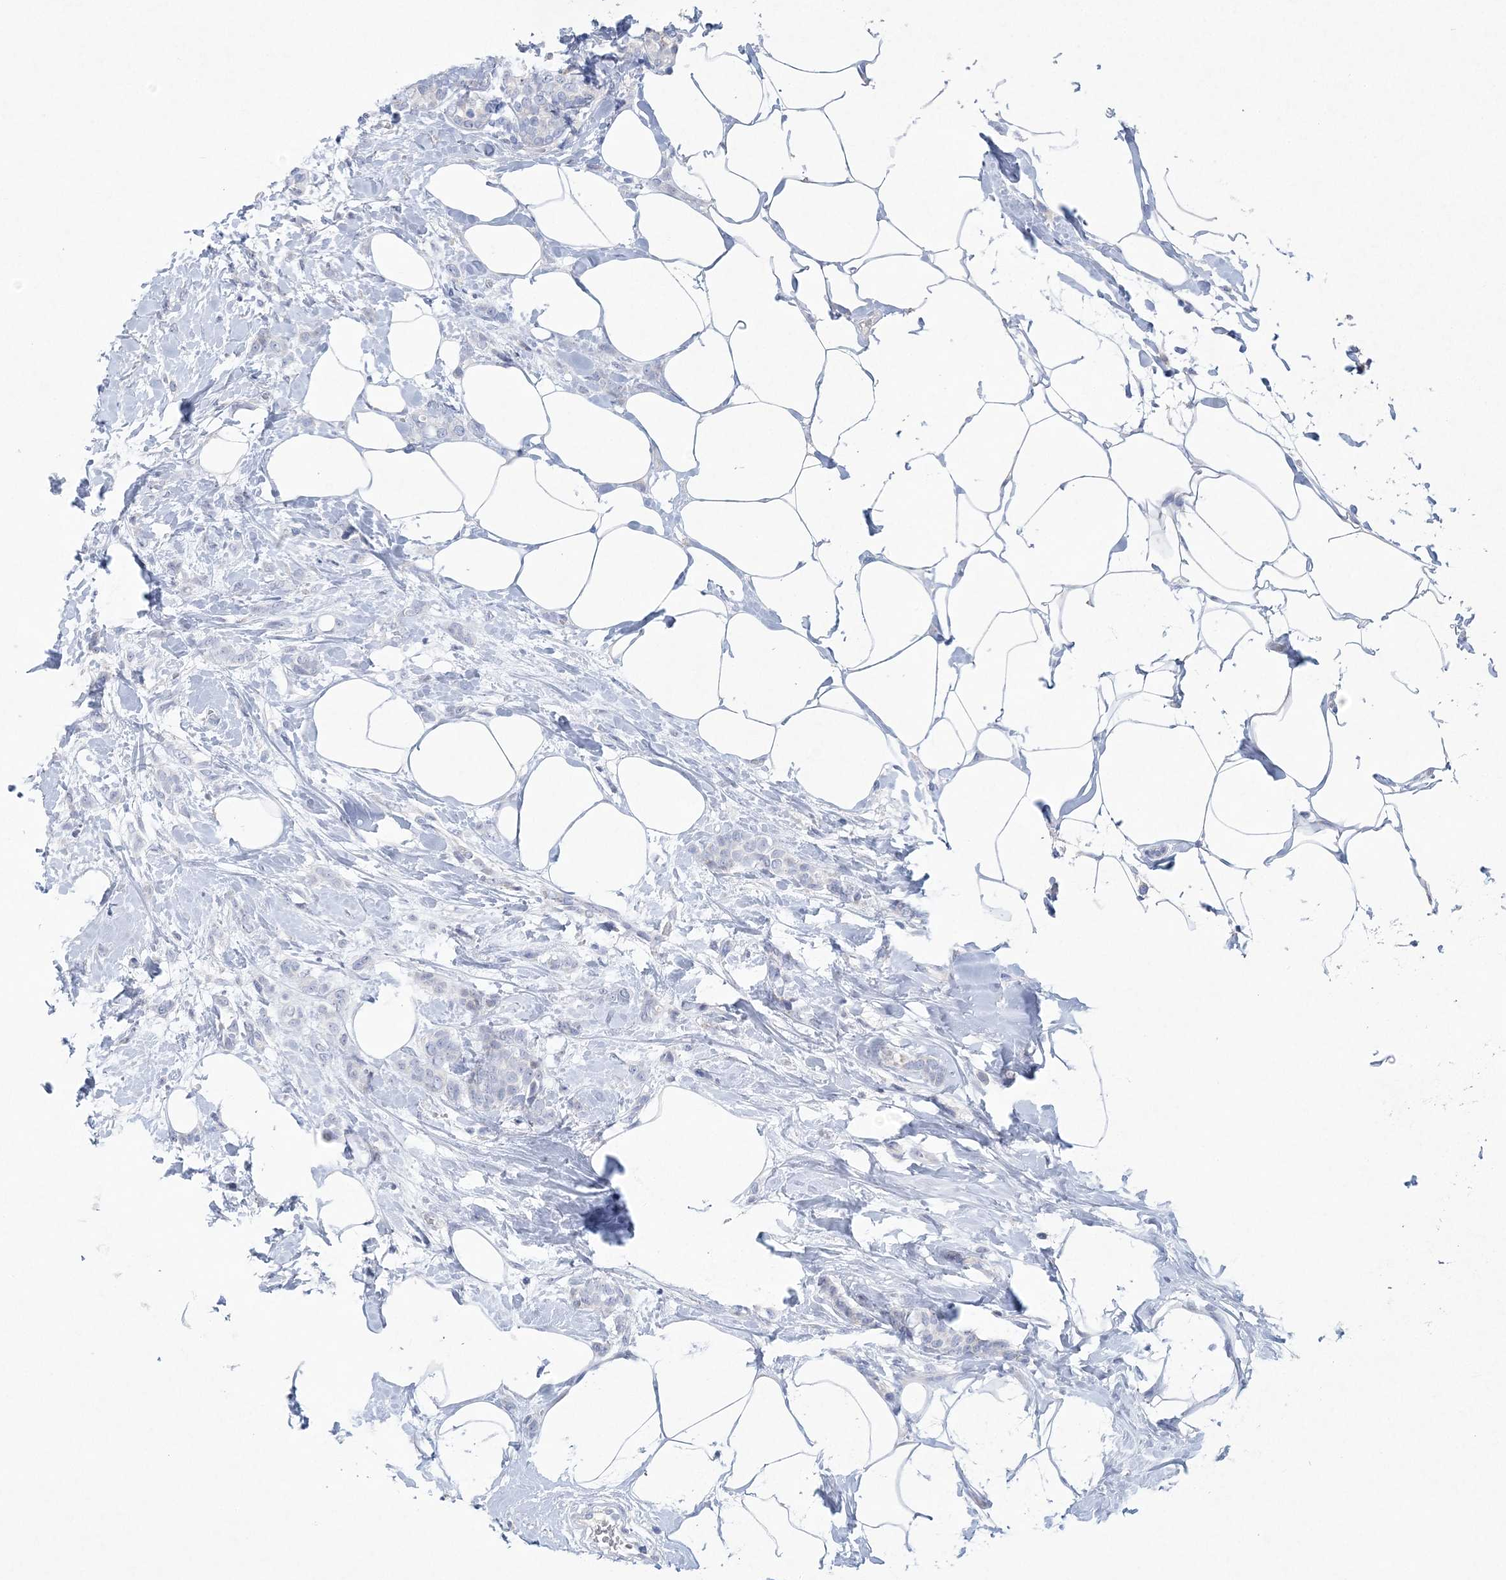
{"staining": {"intensity": "negative", "quantity": "none", "location": "none"}, "tissue": "breast cancer", "cell_type": "Tumor cells", "image_type": "cancer", "snomed": [{"axis": "morphology", "description": "Lobular carcinoma, in situ"}, {"axis": "morphology", "description": "Lobular carcinoma"}, {"axis": "topography", "description": "Breast"}], "caption": "Immunohistochemistry micrograph of breast cancer (lobular carcinoma in situ) stained for a protein (brown), which exhibits no expression in tumor cells.", "gene": "NIPAL1", "patient": {"sex": "female", "age": 41}}